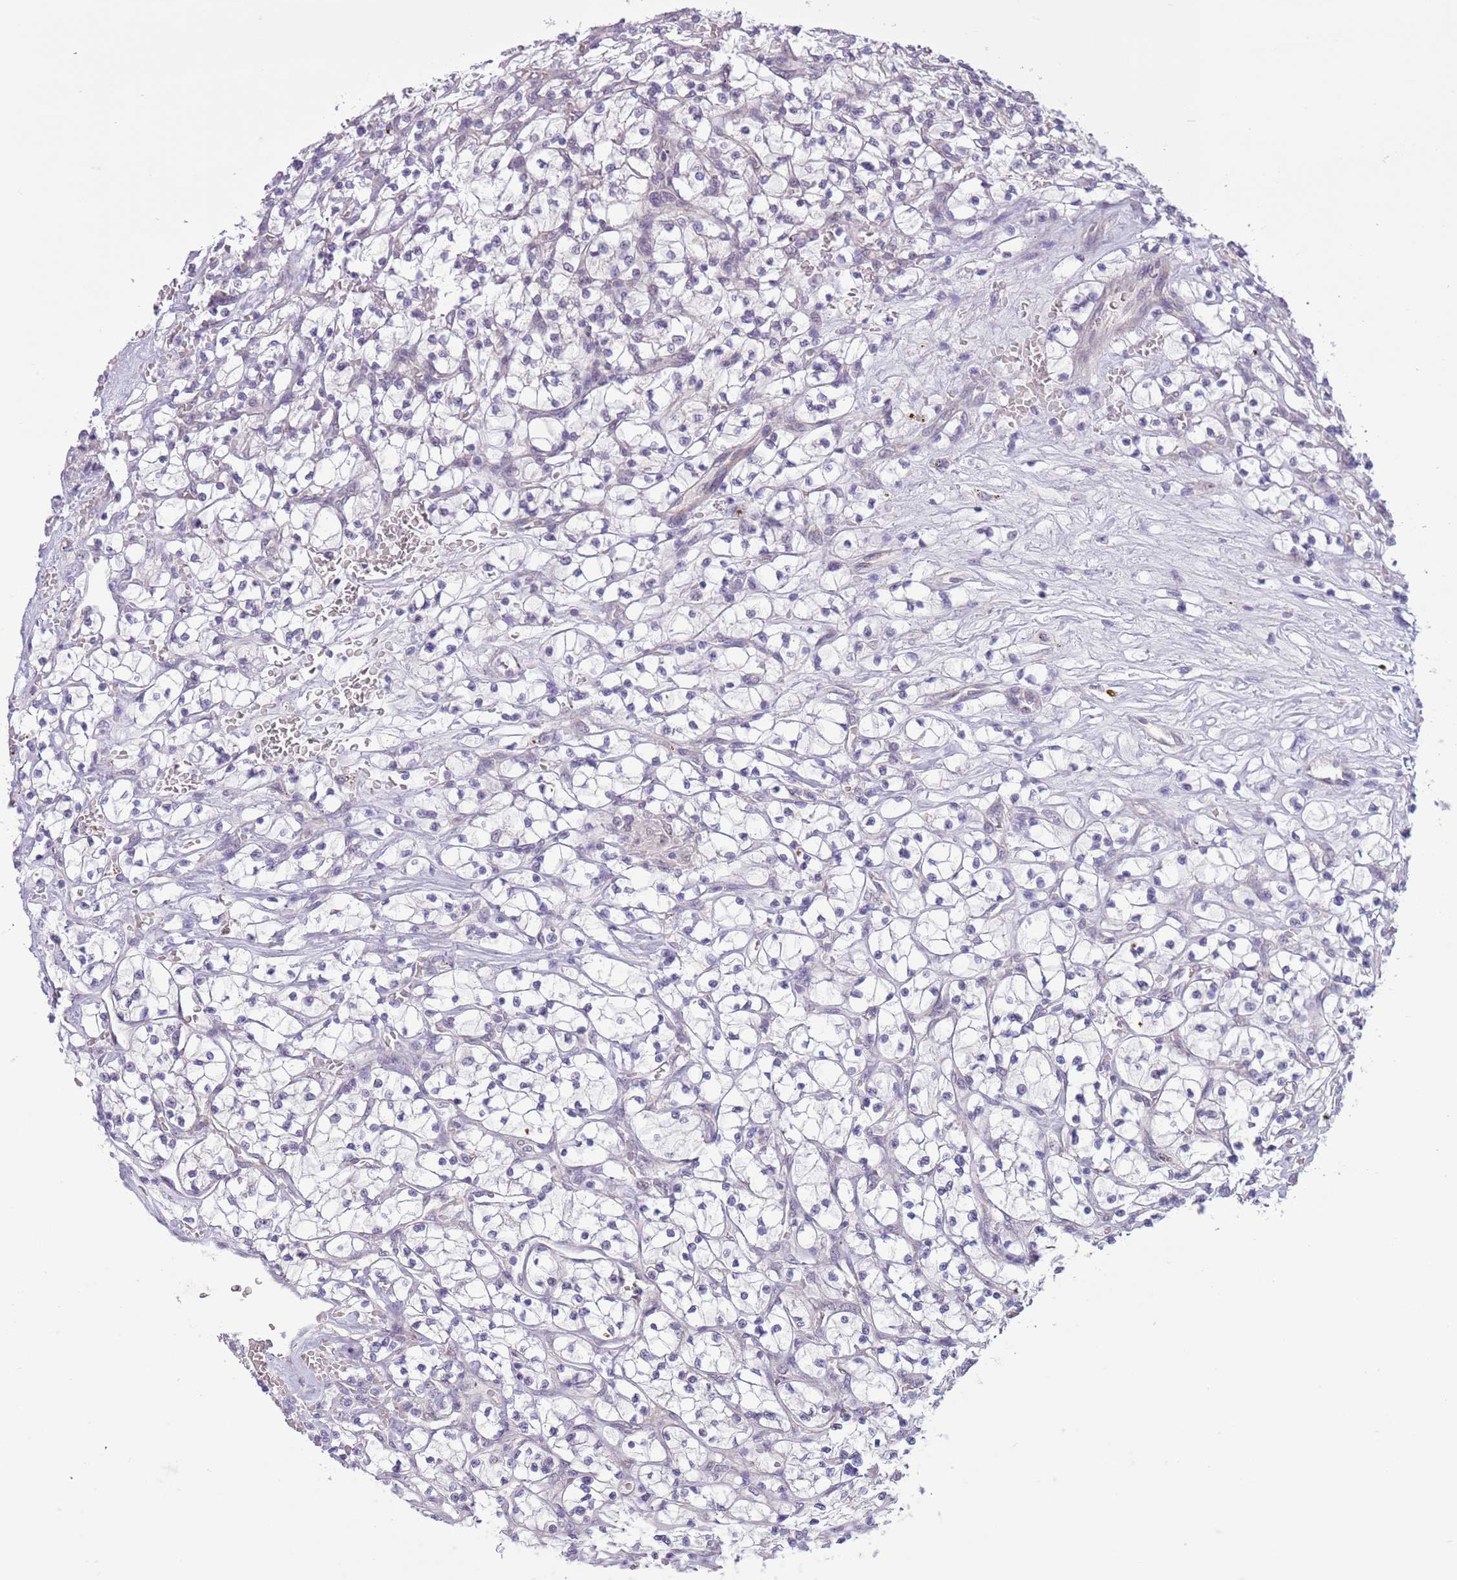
{"staining": {"intensity": "negative", "quantity": "none", "location": "none"}, "tissue": "renal cancer", "cell_type": "Tumor cells", "image_type": "cancer", "snomed": [{"axis": "morphology", "description": "Adenocarcinoma, NOS"}, {"axis": "topography", "description": "Kidney"}], "caption": "Renal cancer (adenocarcinoma) stained for a protein using immunohistochemistry displays no staining tumor cells.", "gene": "FAM120C", "patient": {"sex": "female", "age": 64}}